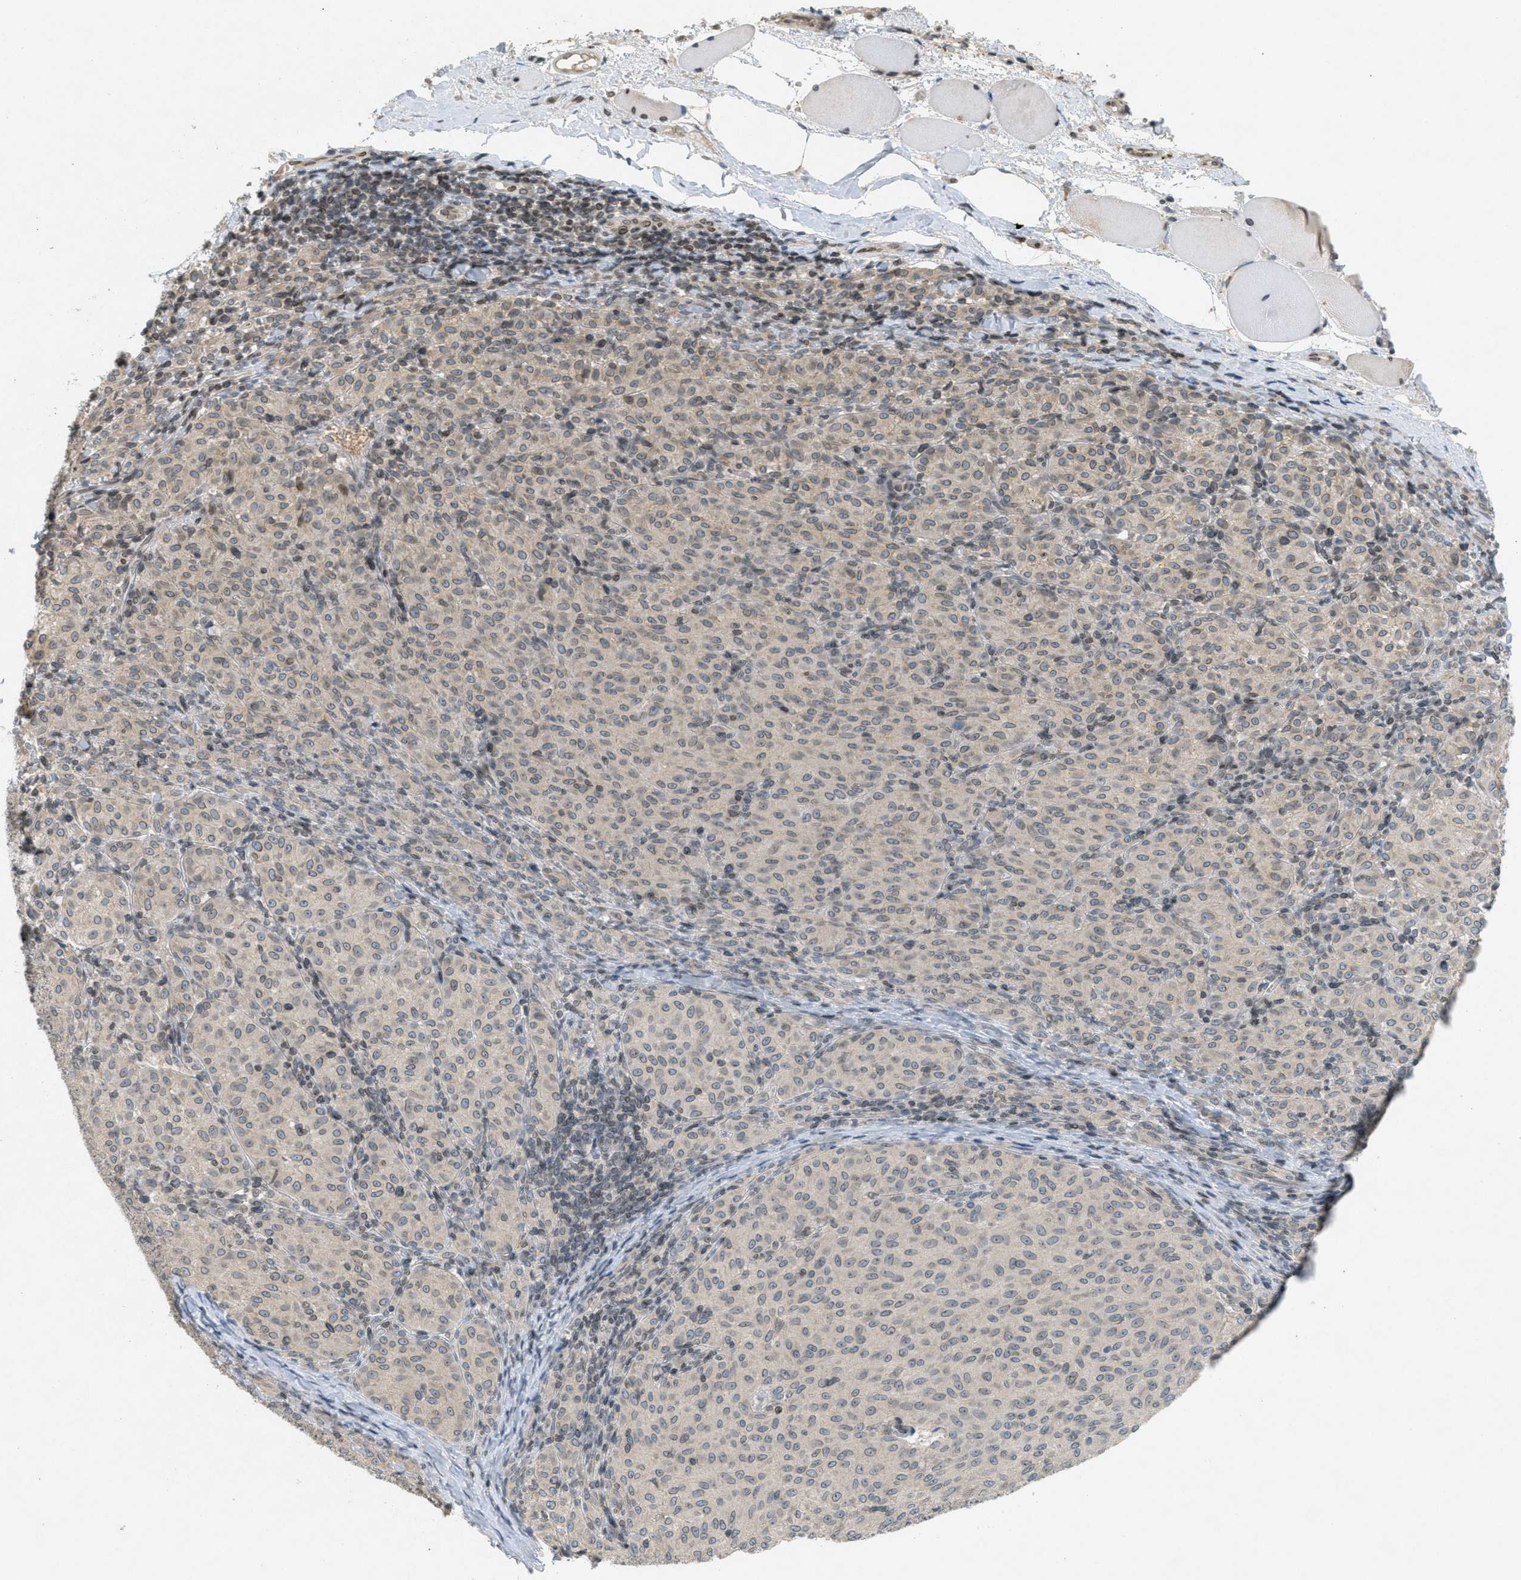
{"staining": {"intensity": "weak", "quantity": "25%-75%", "location": "cytoplasmic/membranous,nuclear"}, "tissue": "melanoma", "cell_type": "Tumor cells", "image_type": "cancer", "snomed": [{"axis": "morphology", "description": "Malignant melanoma, NOS"}, {"axis": "topography", "description": "Skin"}], "caption": "Melanoma stained for a protein demonstrates weak cytoplasmic/membranous and nuclear positivity in tumor cells. Ihc stains the protein of interest in brown and the nuclei are stained blue.", "gene": "ABHD6", "patient": {"sex": "female", "age": 72}}